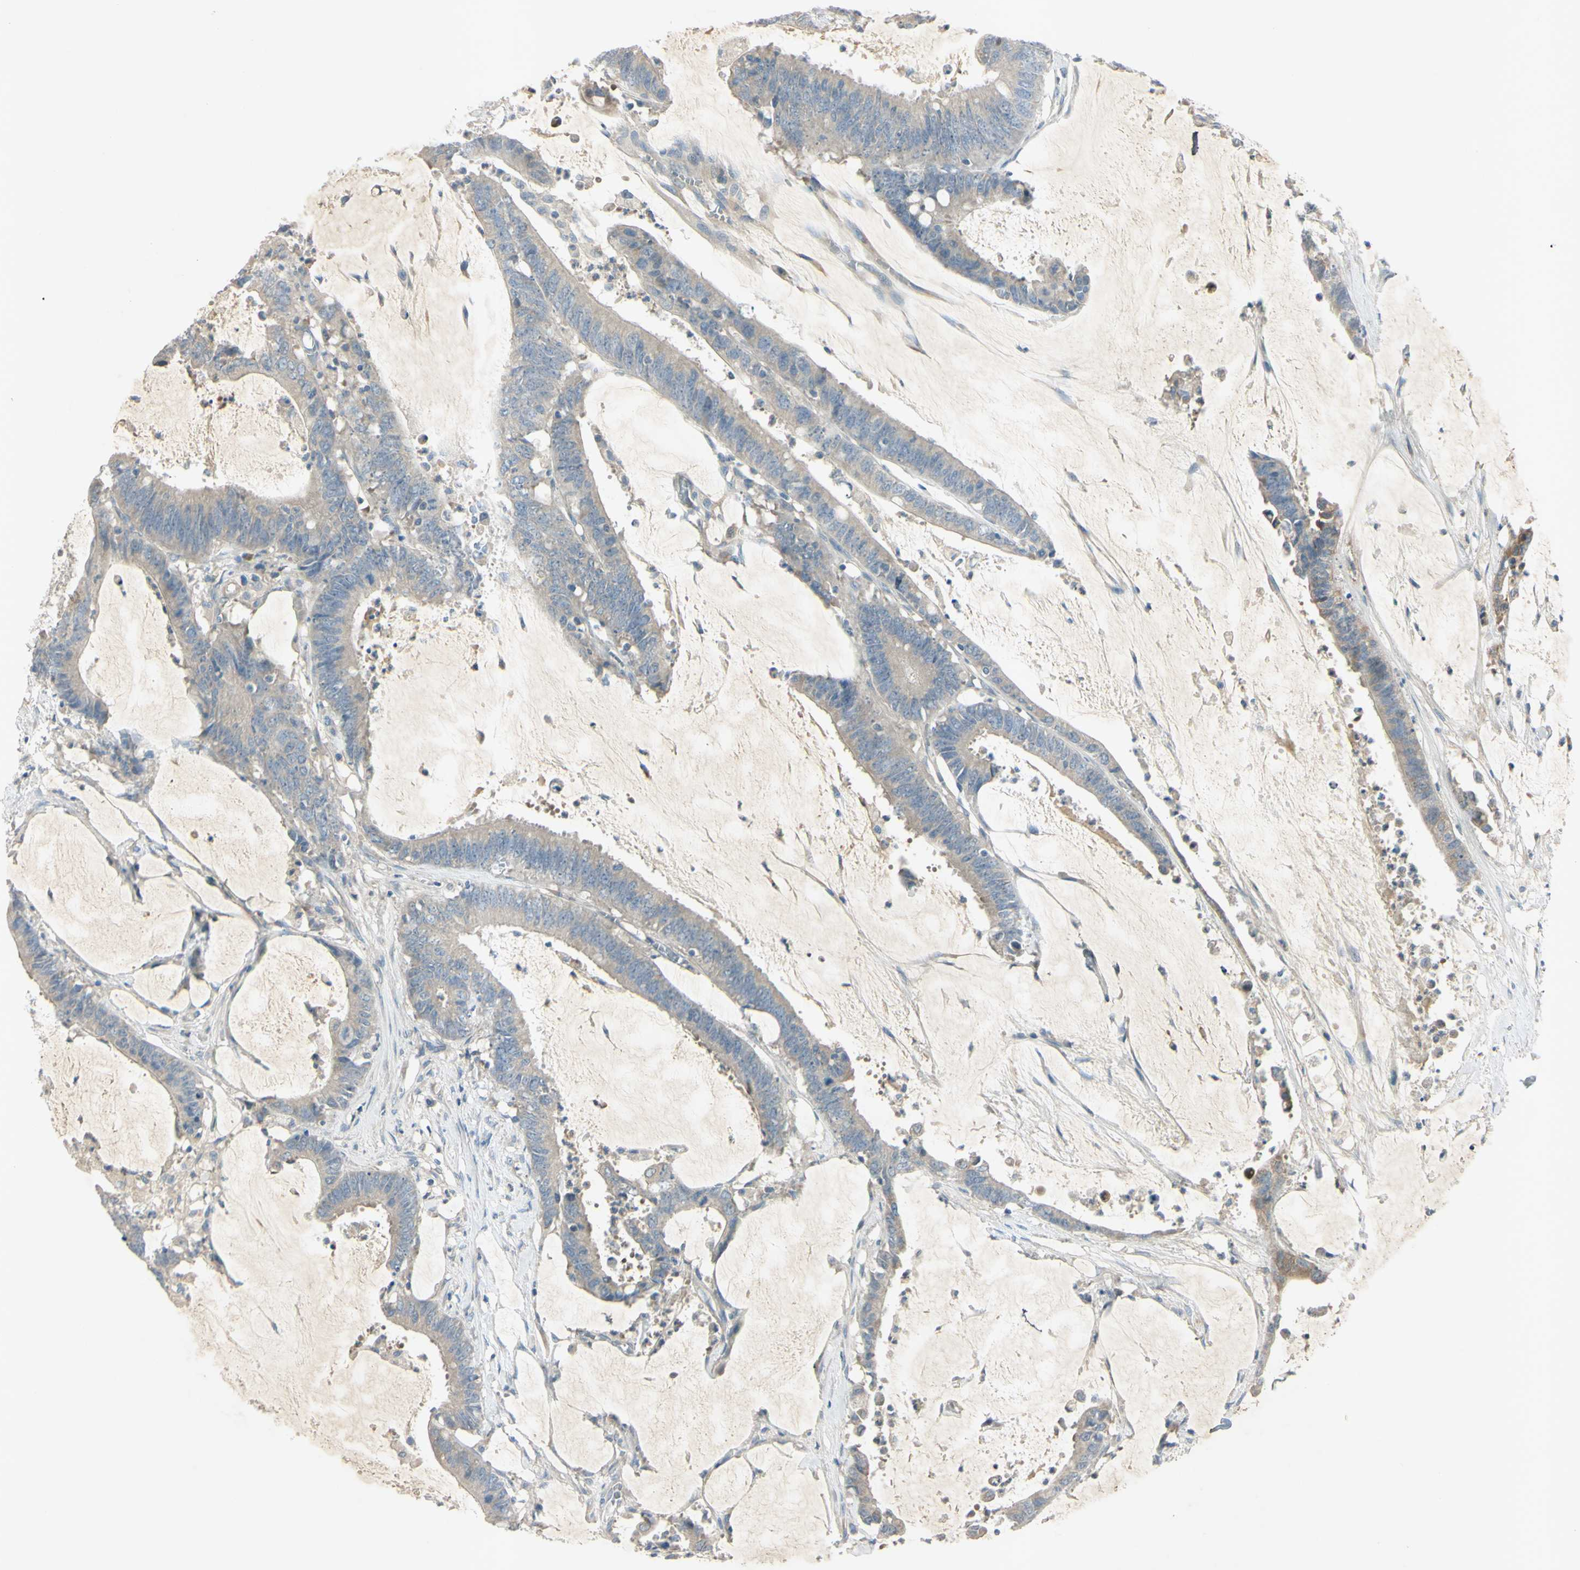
{"staining": {"intensity": "weak", "quantity": "25%-75%", "location": "cytoplasmic/membranous"}, "tissue": "colorectal cancer", "cell_type": "Tumor cells", "image_type": "cancer", "snomed": [{"axis": "morphology", "description": "Adenocarcinoma, NOS"}, {"axis": "topography", "description": "Rectum"}], "caption": "Immunohistochemical staining of colorectal cancer shows weak cytoplasmic/membranous protein staining in about 25%-75% of tumor cells.", "gene": "AATK", "patient": {"sex": "female", "age": 66}}